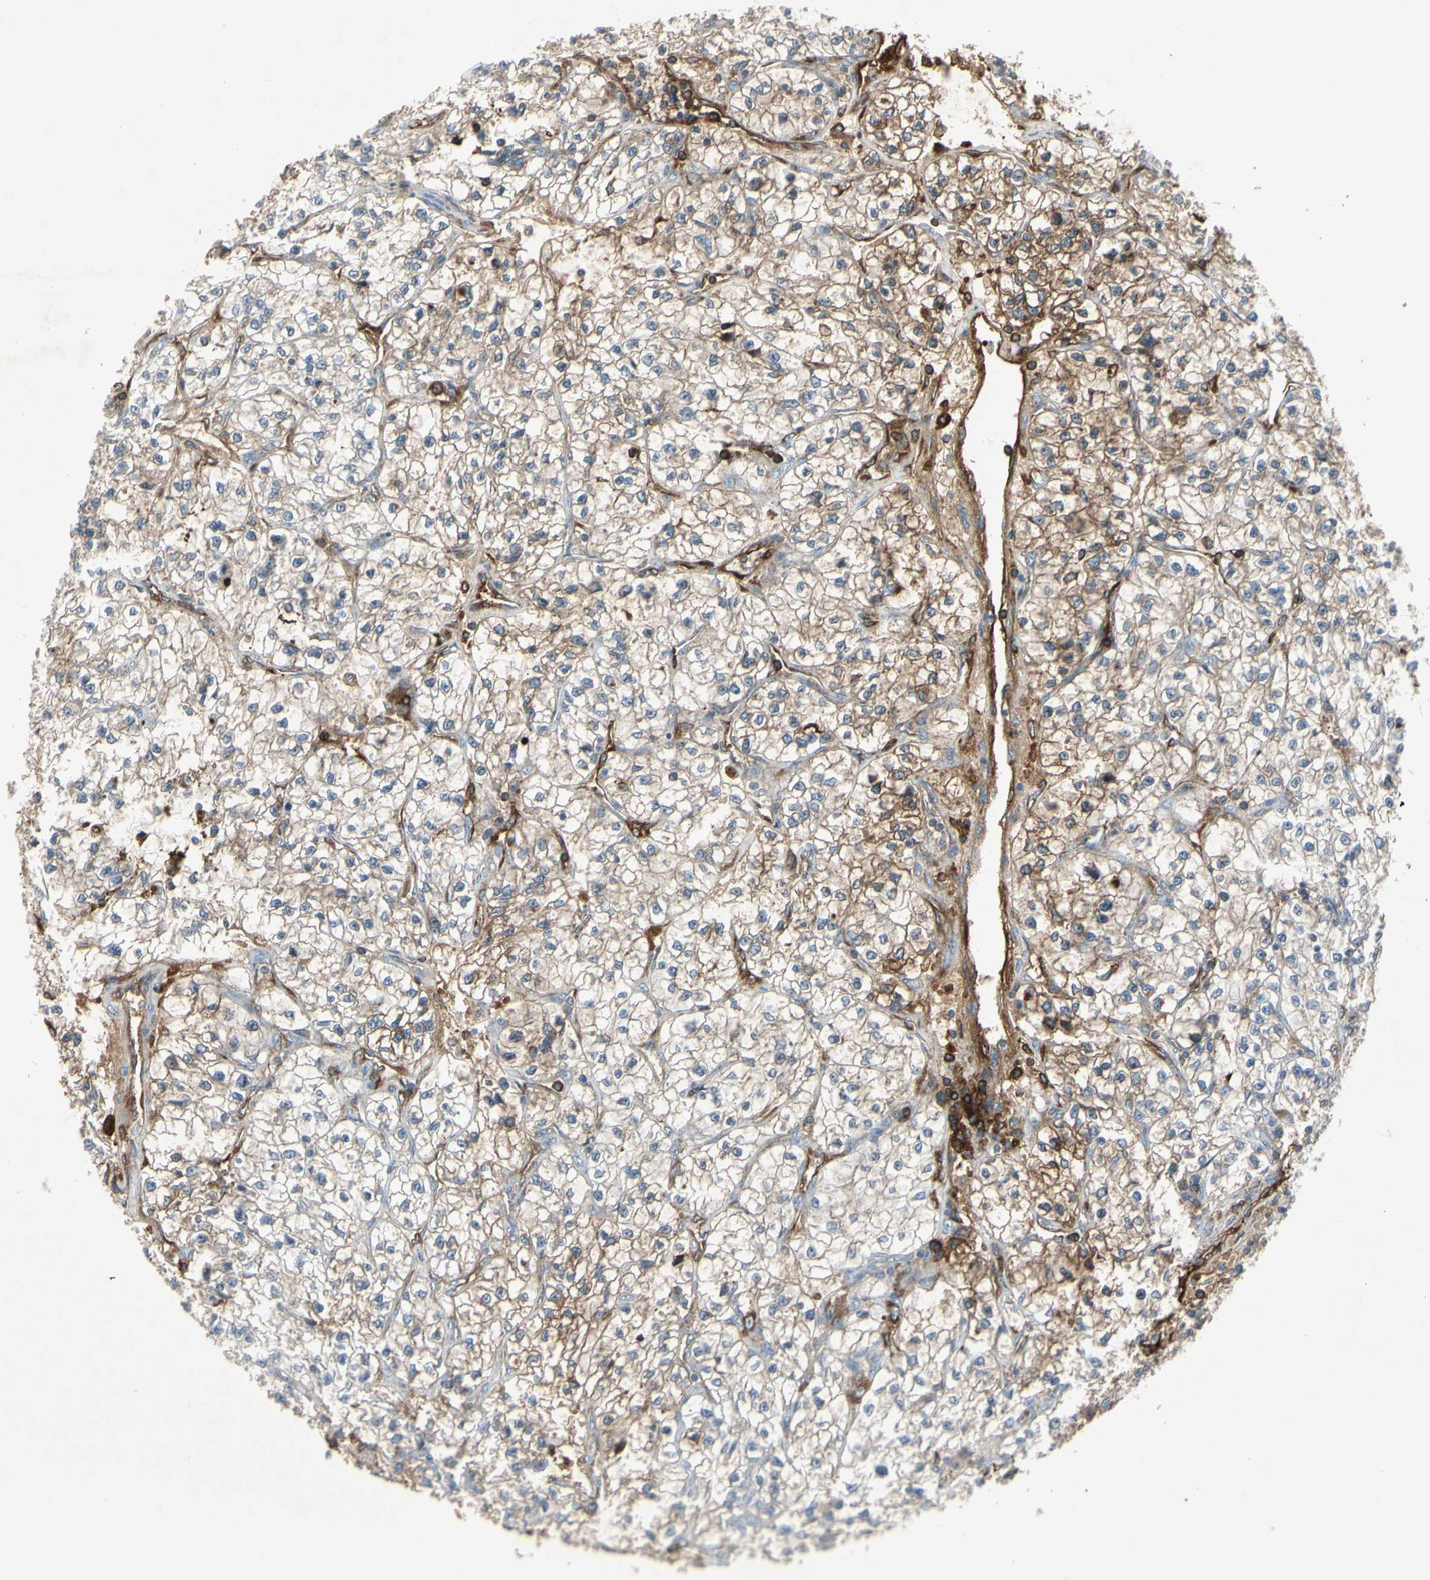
{"staining": {"intensity": "moderate", "quantity": "25%-75%", "location": "cytoplasmic/membranous"}, "tissue": "renal cancer", "cell_type": "Tumor cells", "image_type": "cancer", "snomed": [{"axis": "morphology", "description": "Adenocarcinoma, NOS"}, {"axis": "topography", "description": "Kidney"}], "caption": "Protein staining of renal adenocarcinoma tissue demonstrates moderate cytoplasmic/membranous expression in about 25%-75% of tumor cells. The staining is performed using DAB (3,3'-diaminobenzidine) brown chromogen to label protein expression. The nuclei are counter-stained blue using hematoxylin.", "gene": "IGHM", "patient": {"sex": "female", "age": 57}}